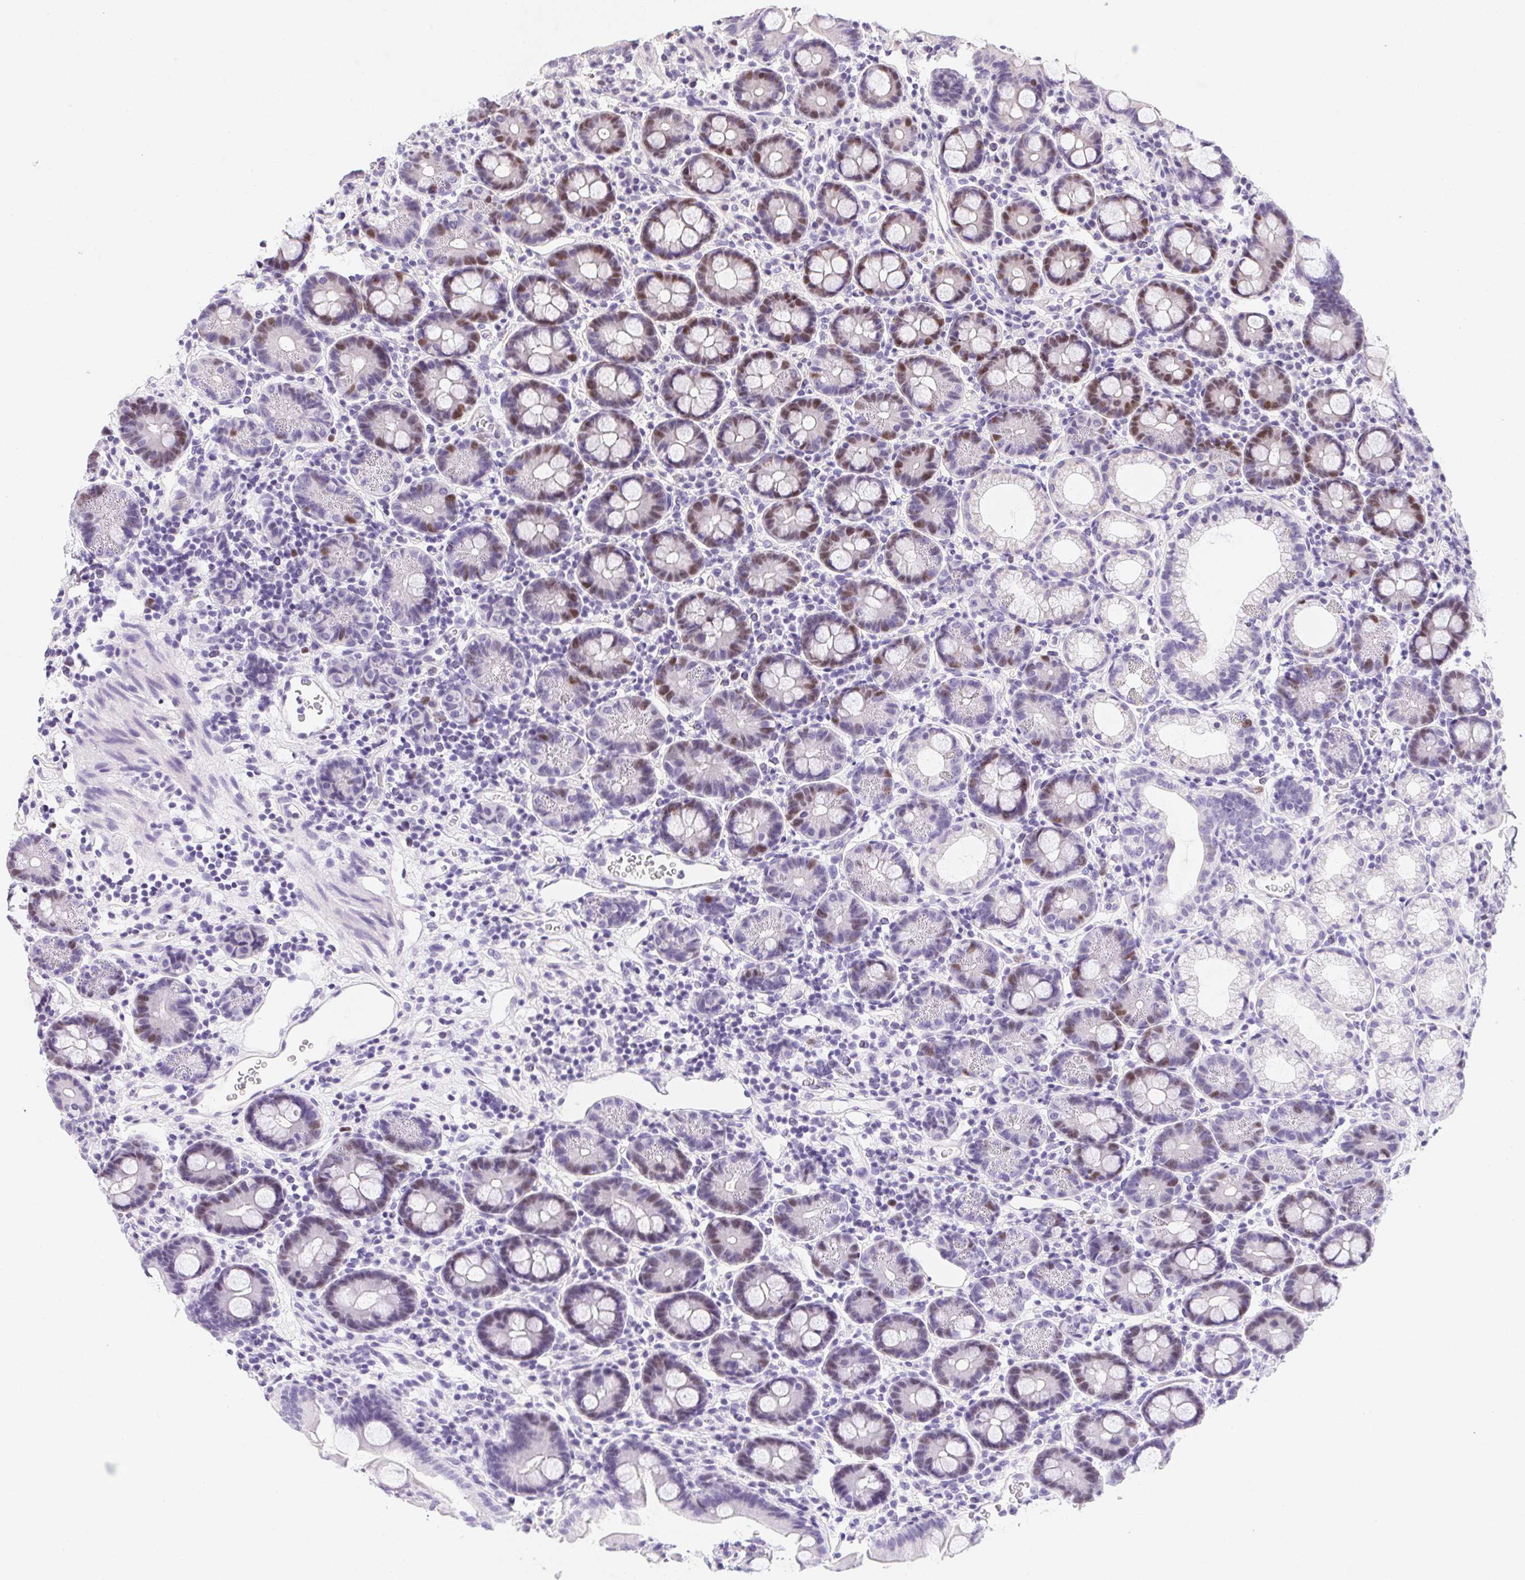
{"staining": {"intensity": "moderate", "quantity": "25%-75%", "location": "nuclear"}, "tissue": "duodenum", "cell_type": "Glandular cells", "image_type": "normal", "snomed": [{"axis": "morphology", "description": "Normal tissue, NOS"}, {"axis": "topography", "description": "Pancreas"}, {"axis": "topography", "description": "Duodenum"}], "caption": "About 25%-75% of glandular cells in unremarkable duodenum reveal moderate nuclear protein staining as visualized by brown immunohistochemical staining.", "gene": "HELLS", "patient": {"sex": "male", "age": 59}}